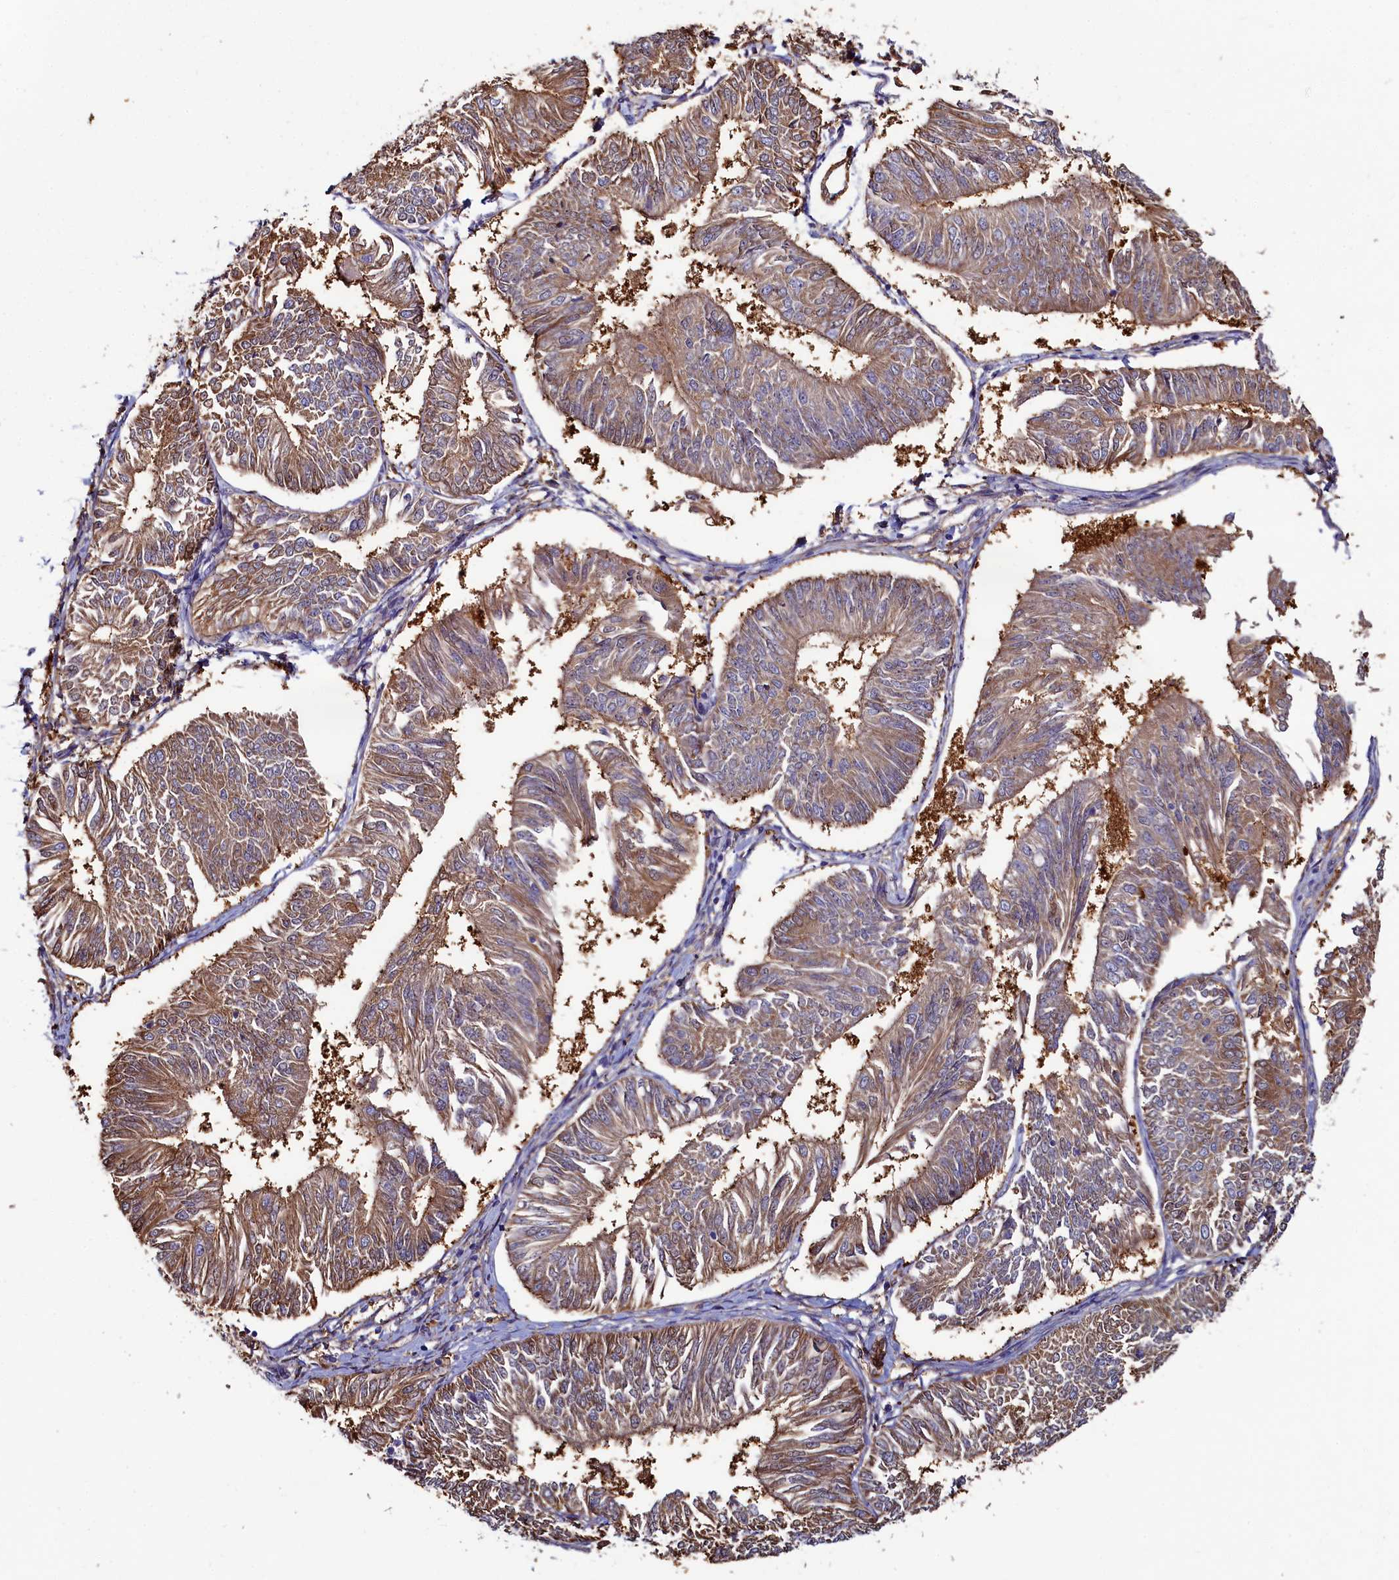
{"staining": {"intensity": "moderate", "quantity": "25%-75%", "location": "cytoplasmic/membranous"}, "tissue": "endometrial cancer", "cell_type": "Tumor cells", "image_type": "cancer", "snomed": [{"axis": "morphology", "description": "Adenocarcinoma, NOS"}, {"axis": "topography", "description": "Endometrium"}], "caption": "An immunohistochemistry (IHC) image of tumor tissue is shown. Protein staining in brown shows moderate cytoplasmic/membranous positivity in endometrial cancer (adenocarcinoma) within tumor cells. The staining was performed using DAB (3,3'-diaminobenzidine) to visualize the protein expression in brown, while the nuclei were stained in blue with hematoxylin (Magnification: 20x).", "gene": "ASTE1", "patient": {"sex": "female", "age": 58}}